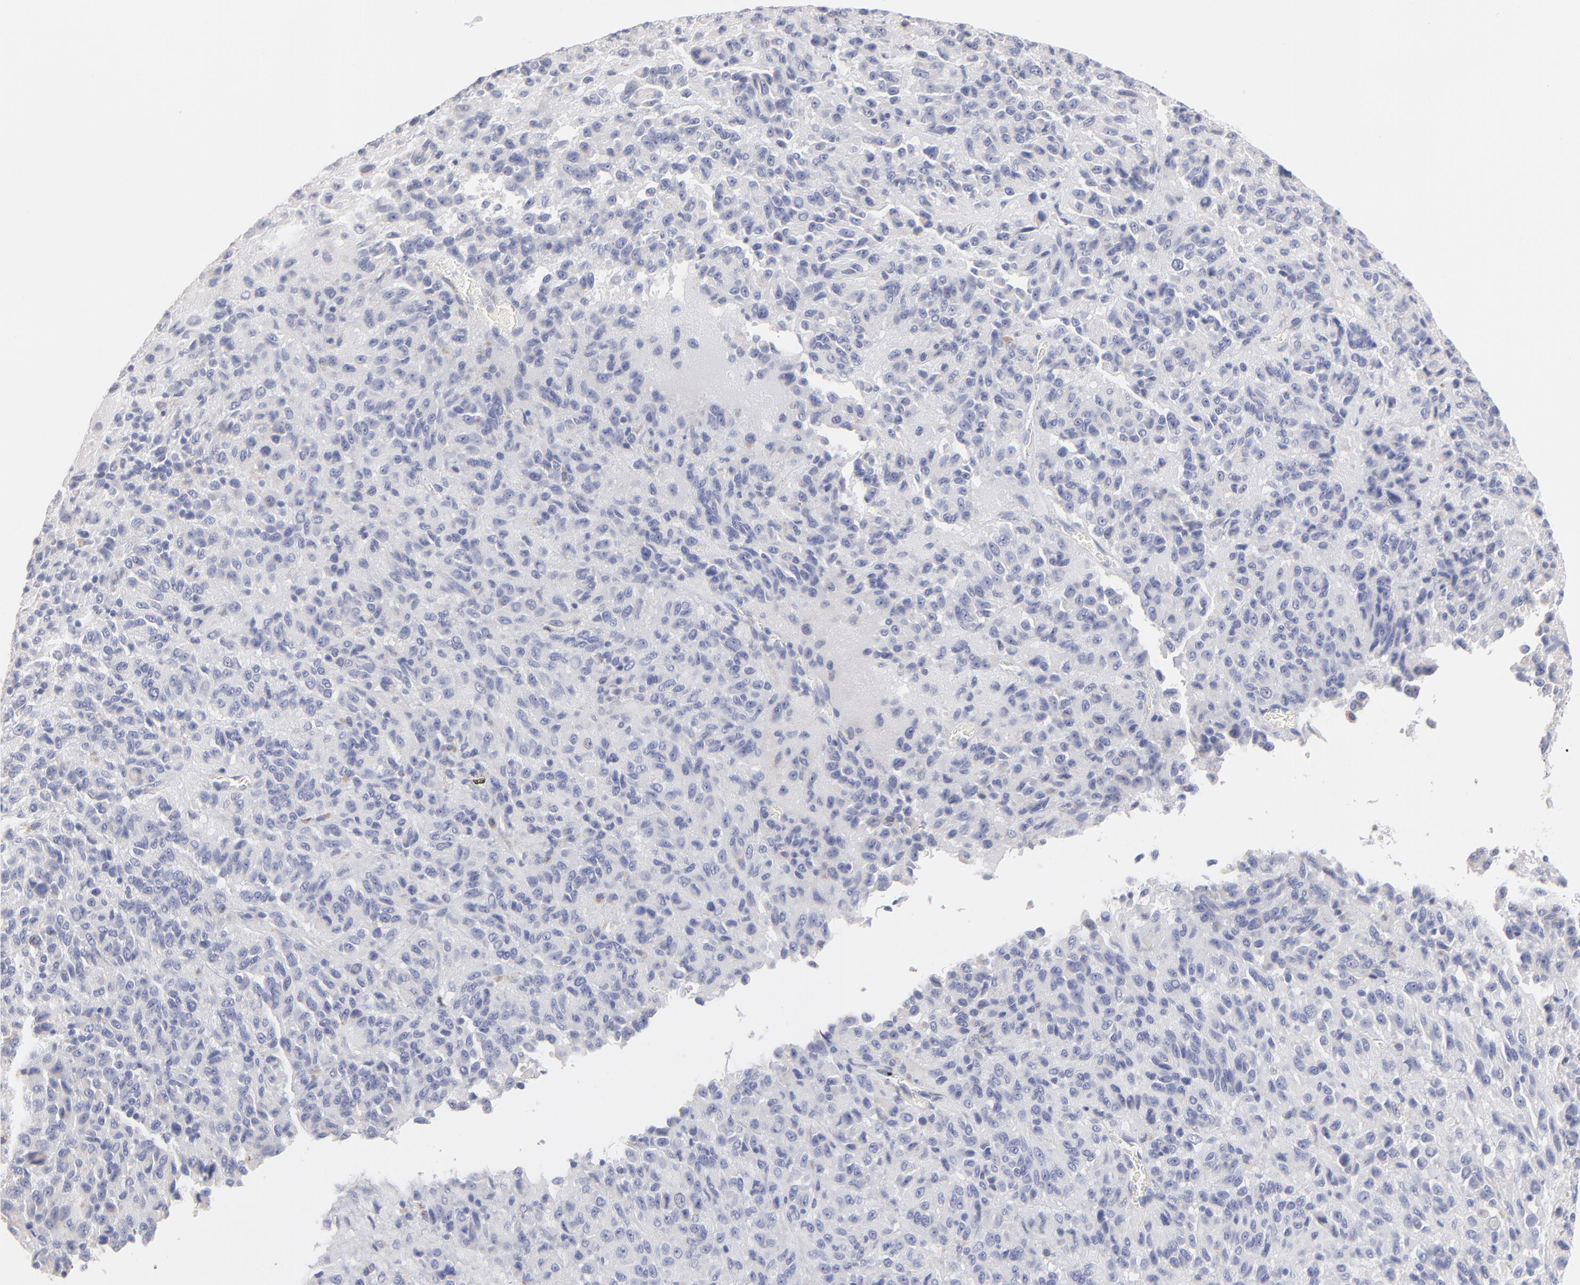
{"staining": {"intensity": "negative", "quantity": "none", "location": "none"}, "tissue": "melanoma", "cell_type": "Tumor cells", "image_type": "cancer", "snomed": [{"axis": "morphology", "description": "Malignant melanoma, Metastatic site"}, {"axis": "topography", "description": "Lung"}], "caption": "Tumor cells are negative for brown protein staining in malignant melanoma (metastatic site).", "gene": "TST", "patient": {"sex": "male", "age": 64}}